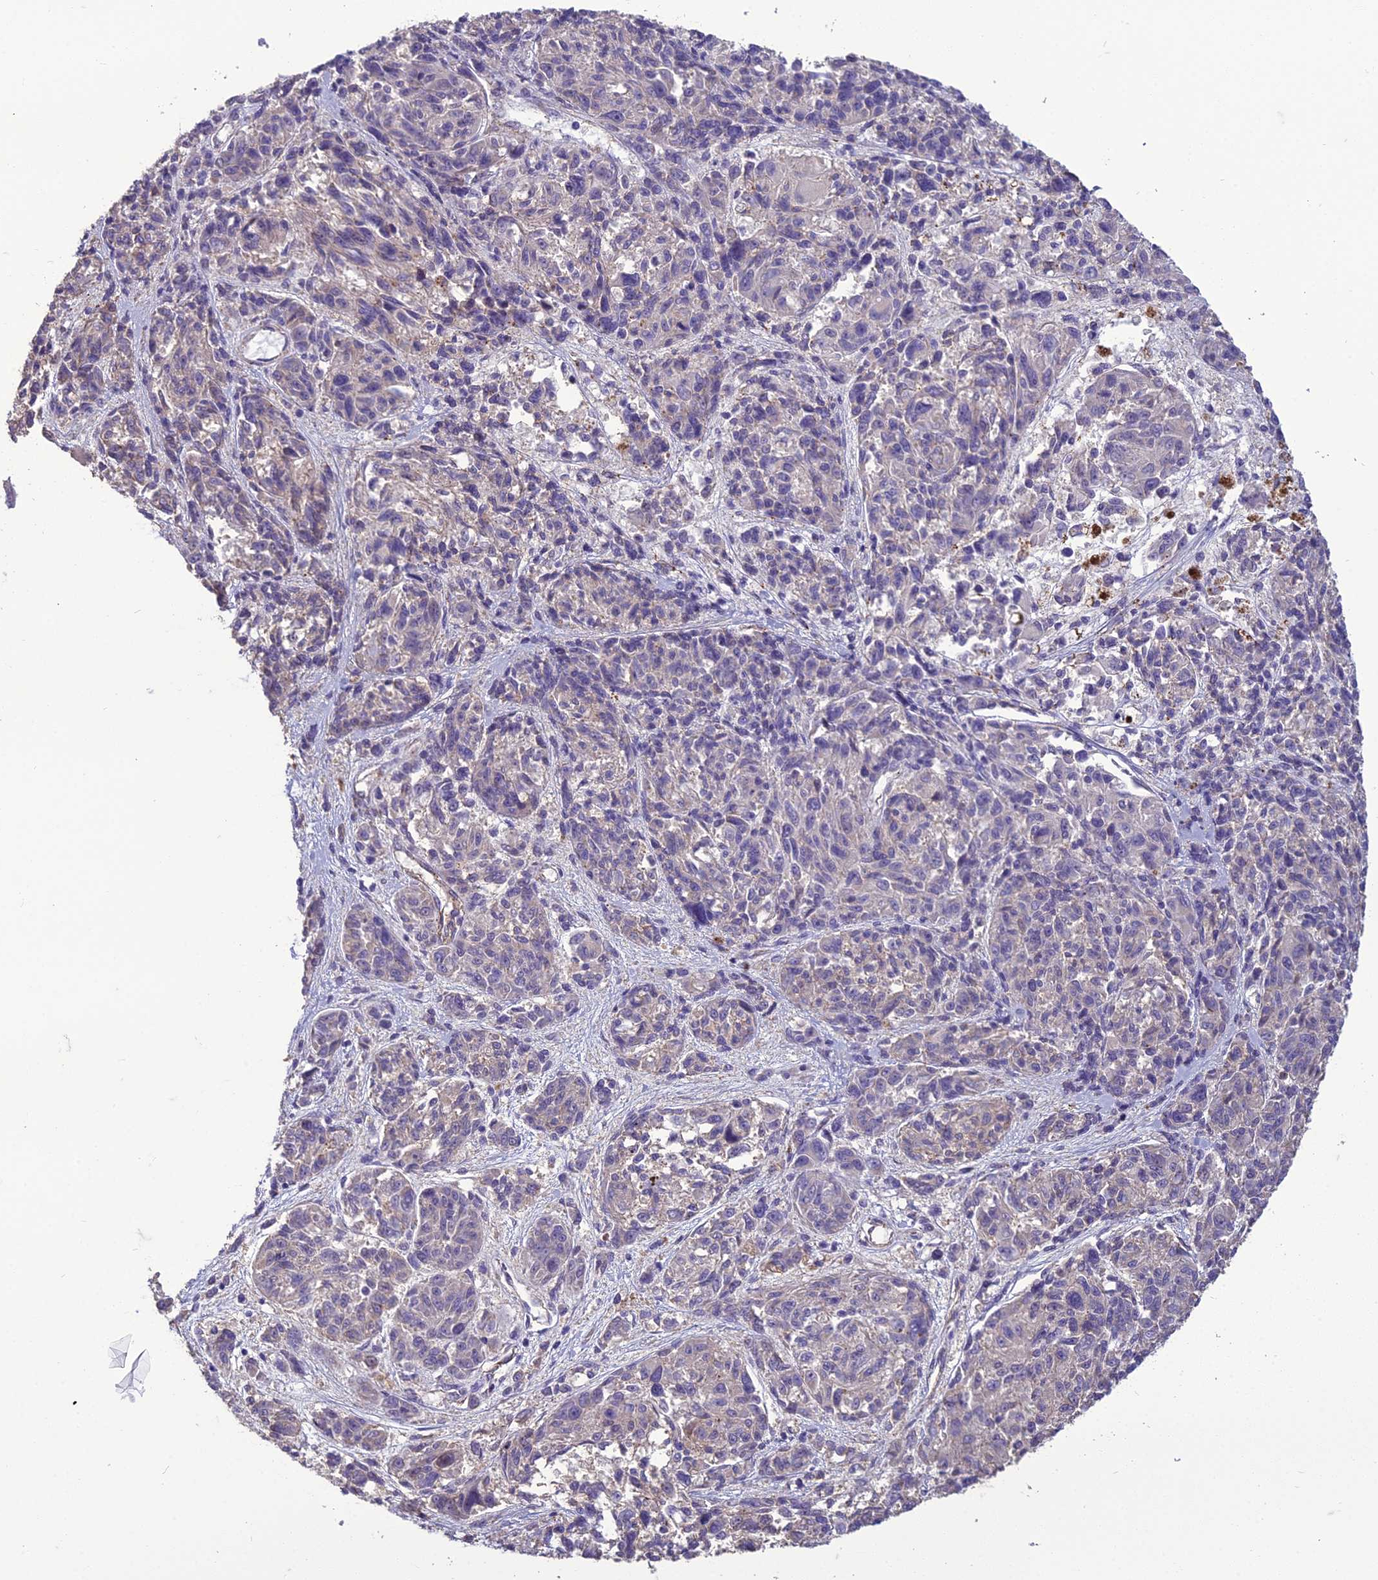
{"staining": {"intensity": "negative", "quantity": "none", "location": "none"}, "tissue": "melanoma", "cell_type": "Tumor cells", "image_type": "cancer", "snomed": [{"axis": "morphology", "description": "Malignant melanoma, NOS"}, {"axis": "topography", "description": "Skin"}], "caption": "The histopathology image shows no significant staining in tumor cells of malignant melanoma.", "gene": "DUS2", "patient": {"sex": "male", "age": 53}}